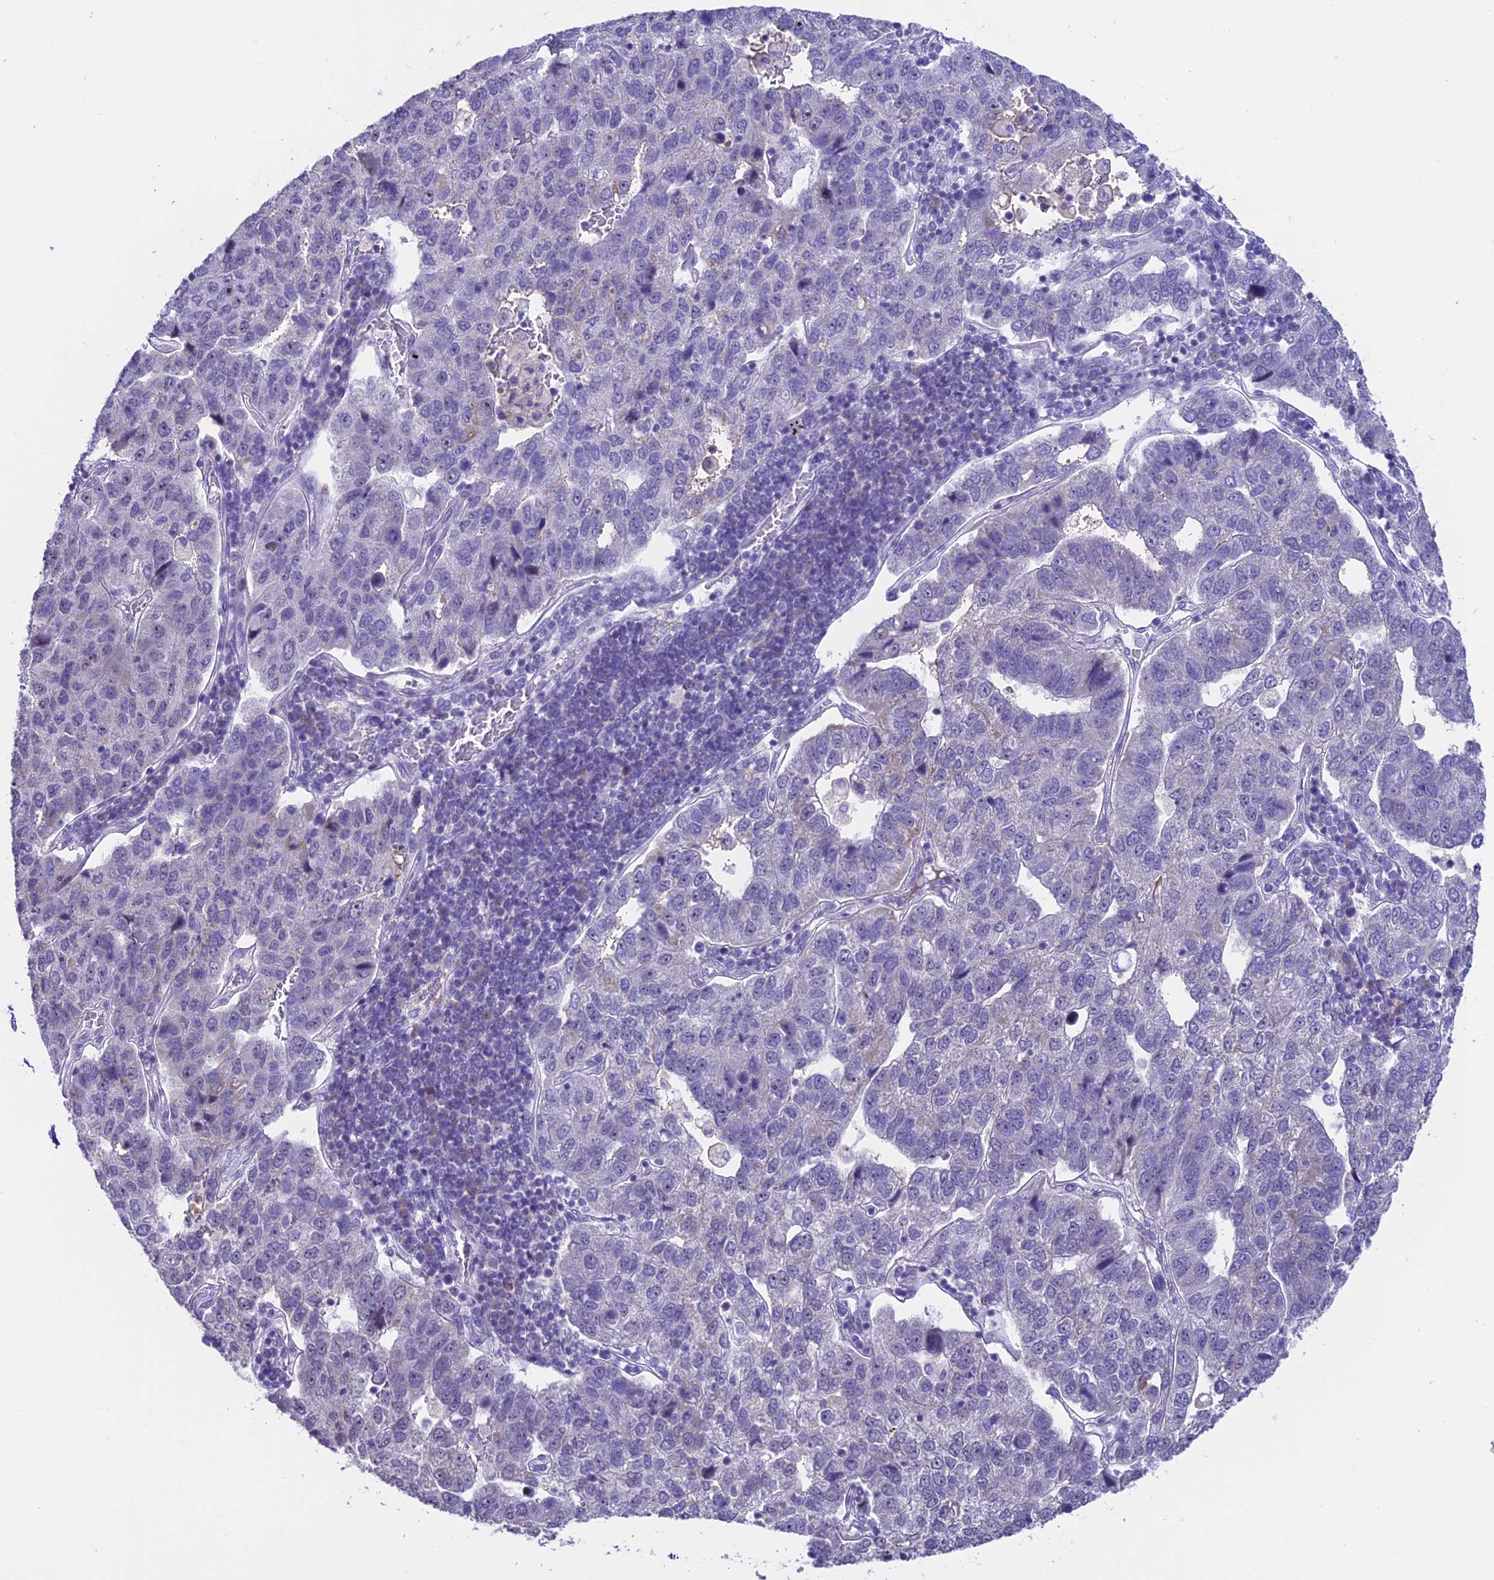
{"staining": {"intensity": "negative", "quantity": "none", "location": "none"}, "tissue": "pancreatic cancer", "cell_type": "Tumor cells", "image_type": "cancer", "snomed": [{"axis": "morphology", "description": "Adenocarcinoma, NOS"}, {"axis": "topography", "description": "Pancreas"}], "caption": "Protein analysis of adenocarcinoma (pancreatic) shows no significant staining in tumor cells.", "gene": "SLC10A1", "patient": {"sex": "female", "age": 61}}